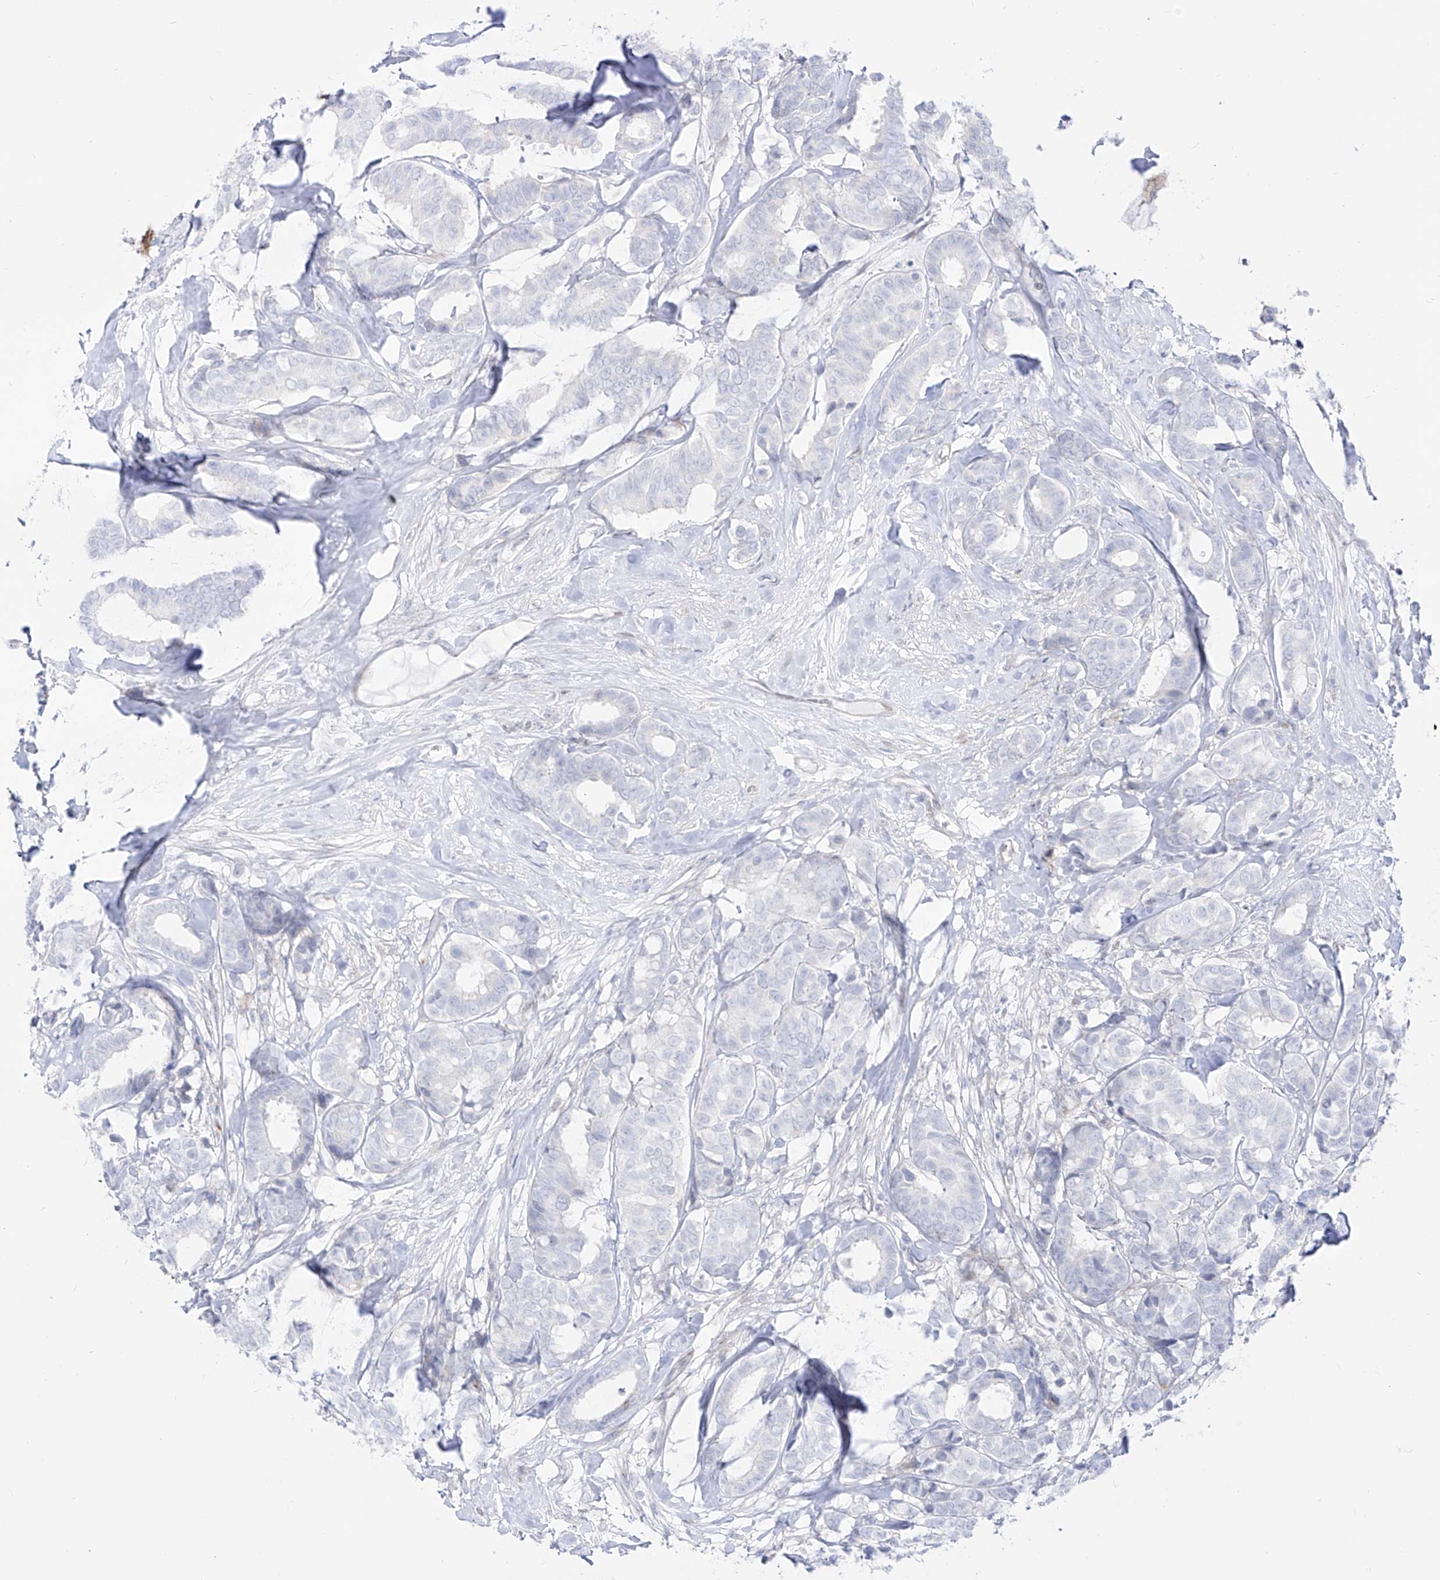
{"staining": {"intensity": "negative", "quantity": "none", "location": "none"}, "tissue": "breast cancer", "cell_type": "Tumor cells", "image_type": "cancer", "snomed": [{"axis": "morphology", "description": "Duct carcinoma"}, {"axis": "topography", "description": "Breast"}], "caption": "Tumor cells show no significant protein staining in invasive ductal carcinoma (breast). (Immunohistochemistry, brightfield microscopy, high magnification).", "gene": "ZNF180", "patient": {"sex": "female", "age": 87}}